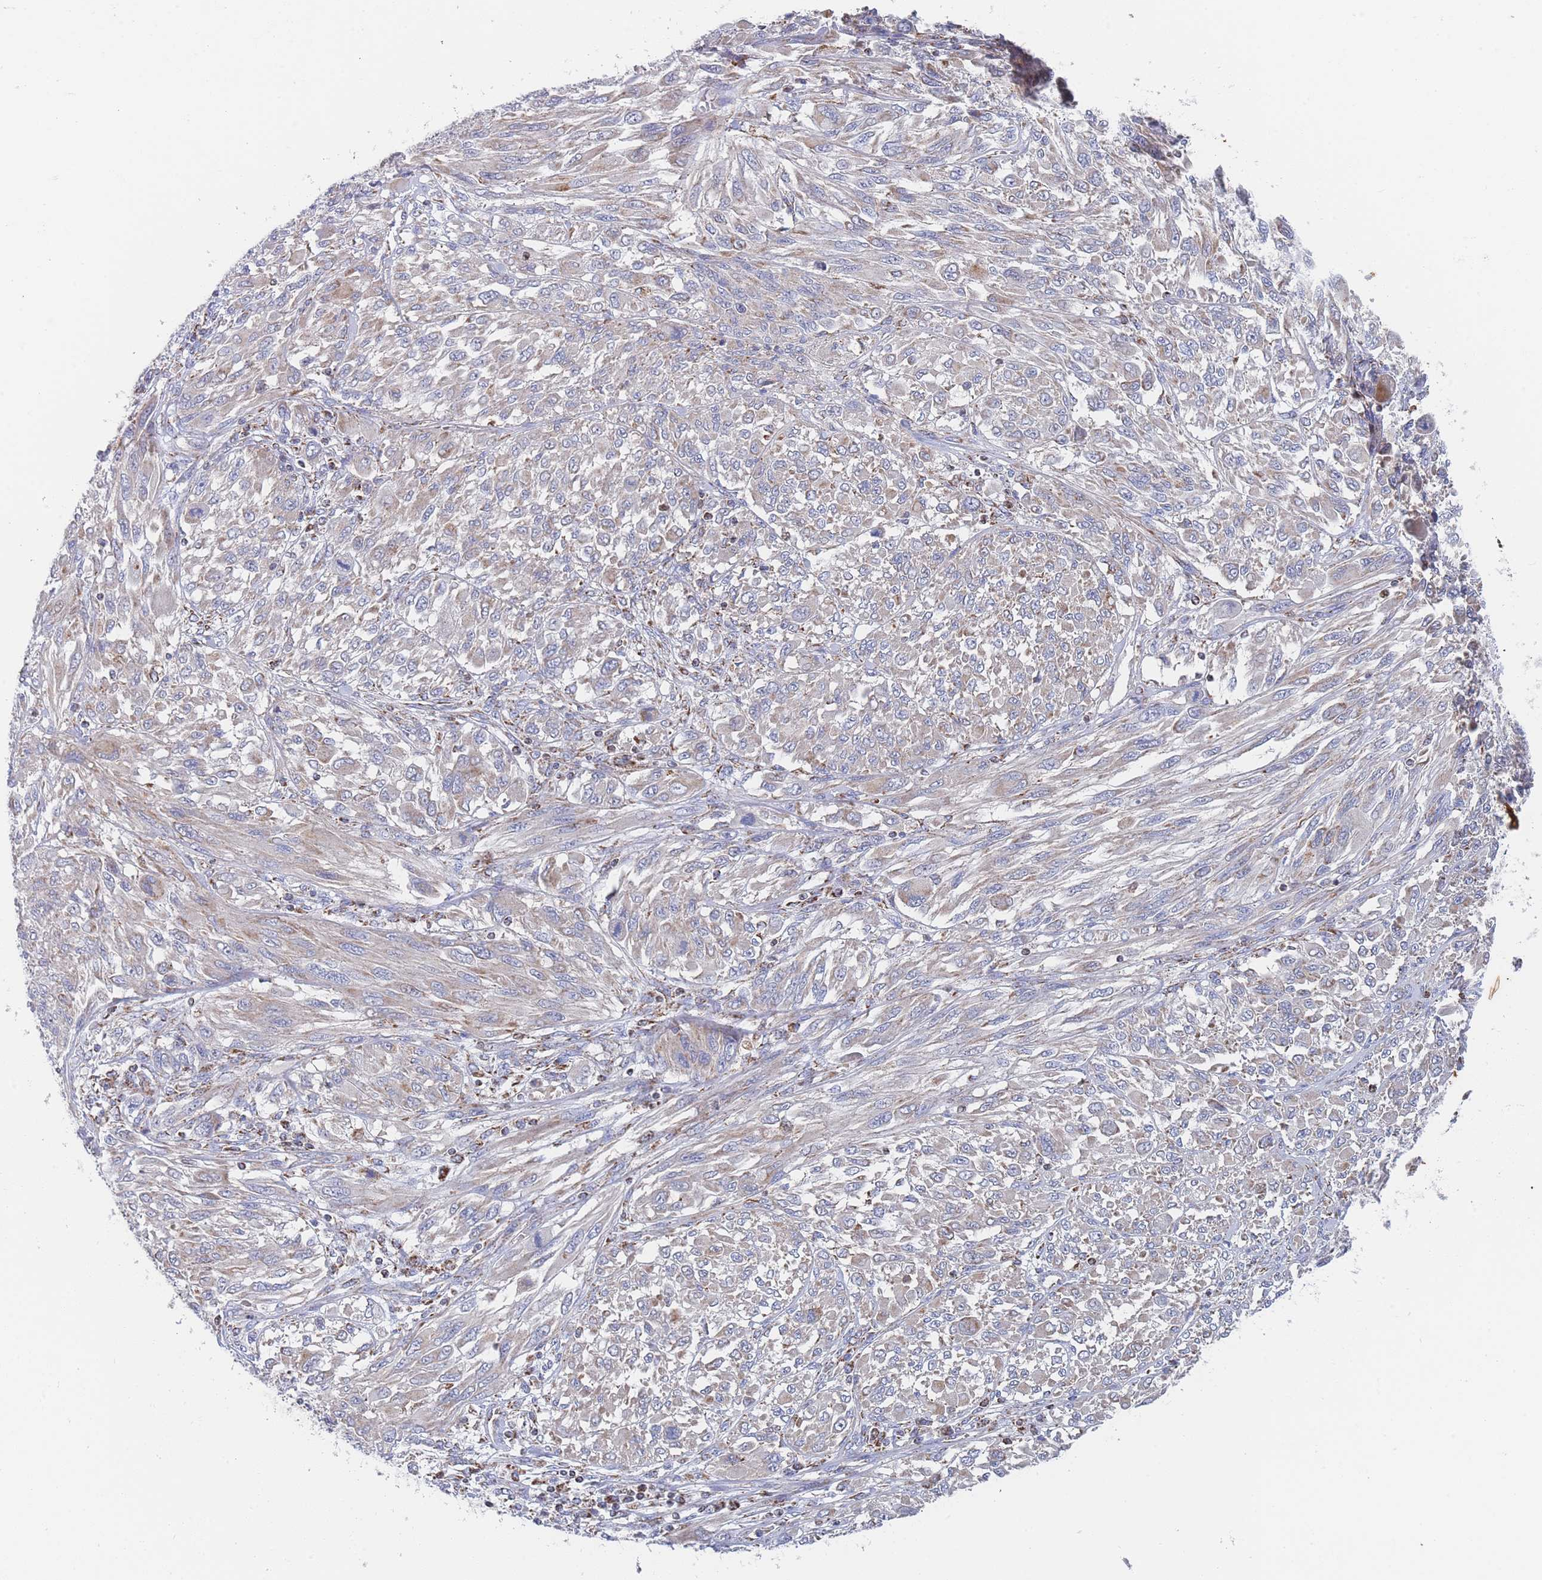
{"staining": {"intensity": "weak", "quantity": "25%-75%", "location": "cytoplasmic/membranous"}, "tissue": "melanoma", "cell_type": "Tumor cells", "image_type": "cancer", "snomed": [{"axis": "morphology", "description": "Malignant melanoma, NOS"}, {"axis": "topography", "description": "Skin"}], "caption": "Human malignant melanoma stained with a brown dye exhibits weak cytoplasmic/membranous positive staining in about 25%-75% of tumor cells.", "gene": "IKZF4", "patient": {"sex": "female", "age": 91}}